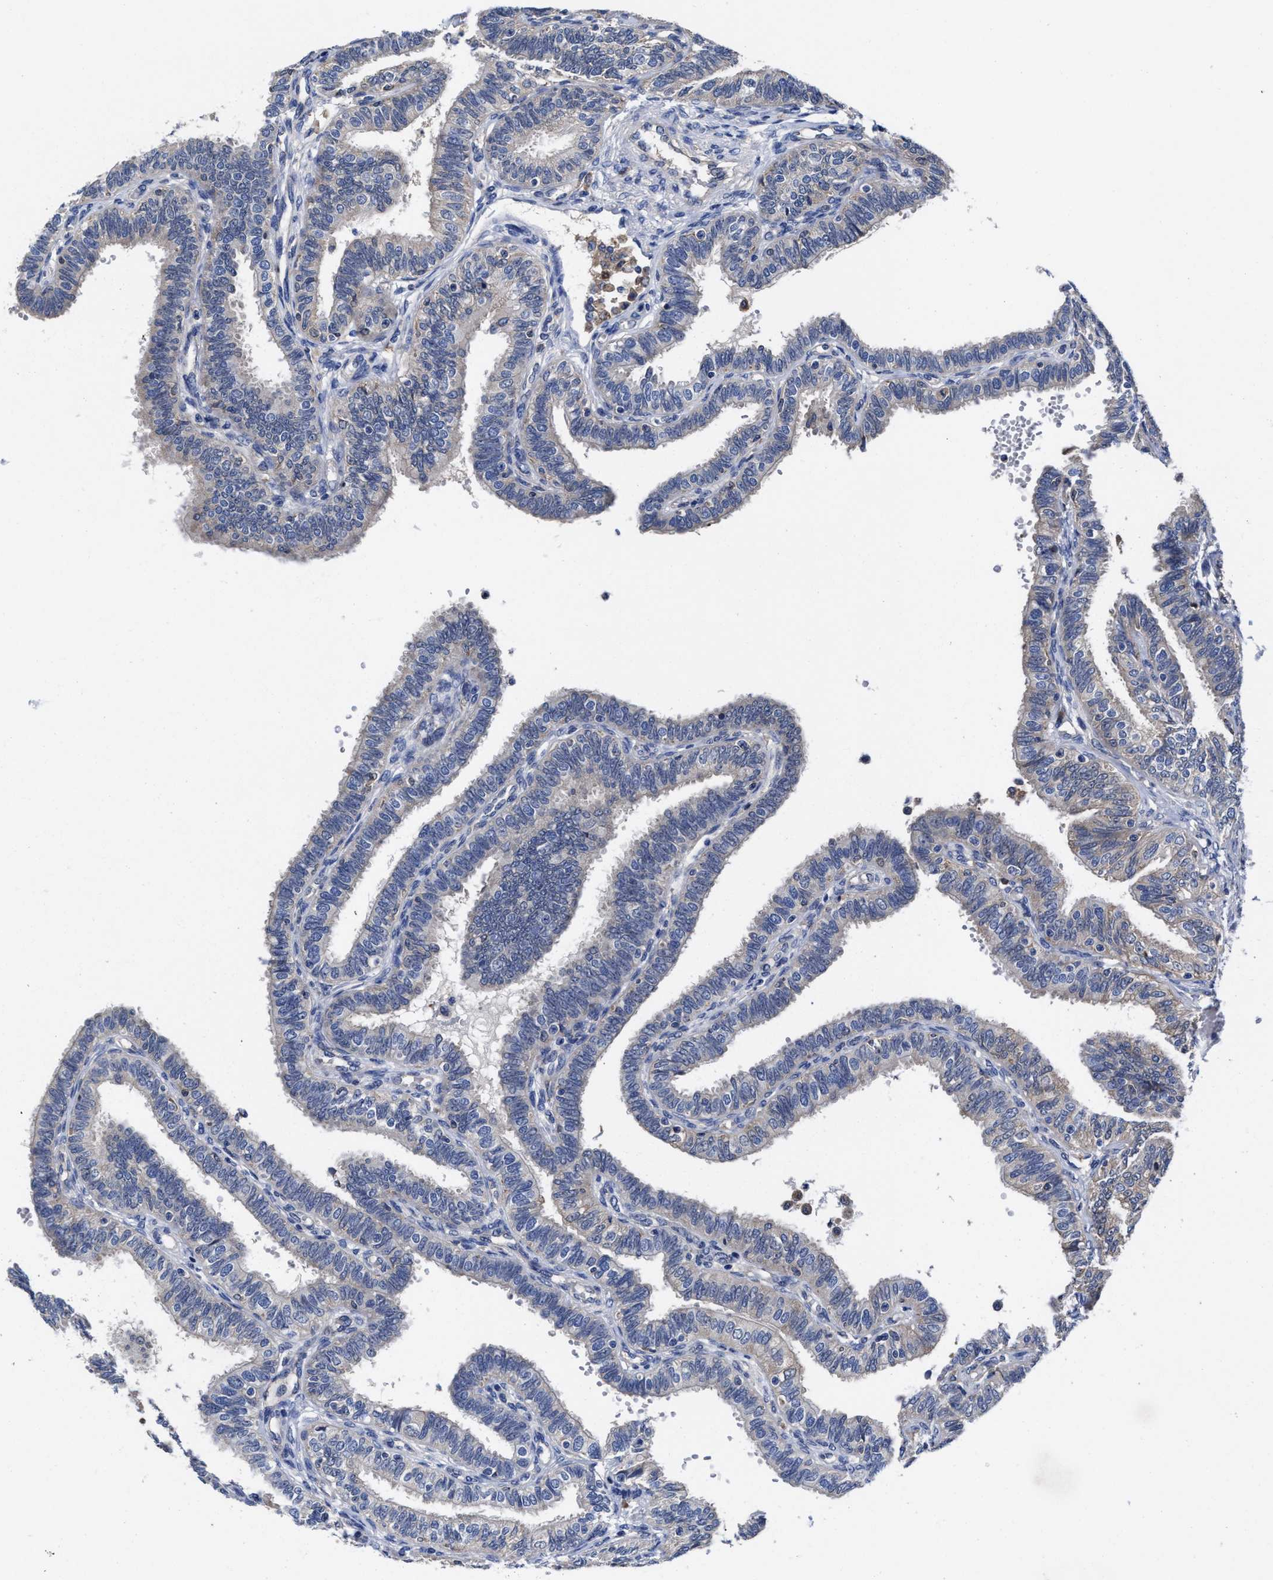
{"staining": {"intensity": "weak", "quantity": "<25%", "location": "cytoplasmic/membranous"}, "tissue": "fallopian tube", "cell_type": "Glandular cells", "image_type": "normal", "snomed": [{"axis": "morphology", "description": "Normal tissue, NOS"}, {"axis": "topography", "description": "Fallopian tube"}, {"axis": "topography", "description": "Placenta"}], "caption": "Image shows no protein staining in glandular cells of benign fallopian tube. (Immunohistochemistry, brightfield microscopy, high magnification).", "gene": "TXNDC17", "patient": {"sex": "female", "age": 34}}